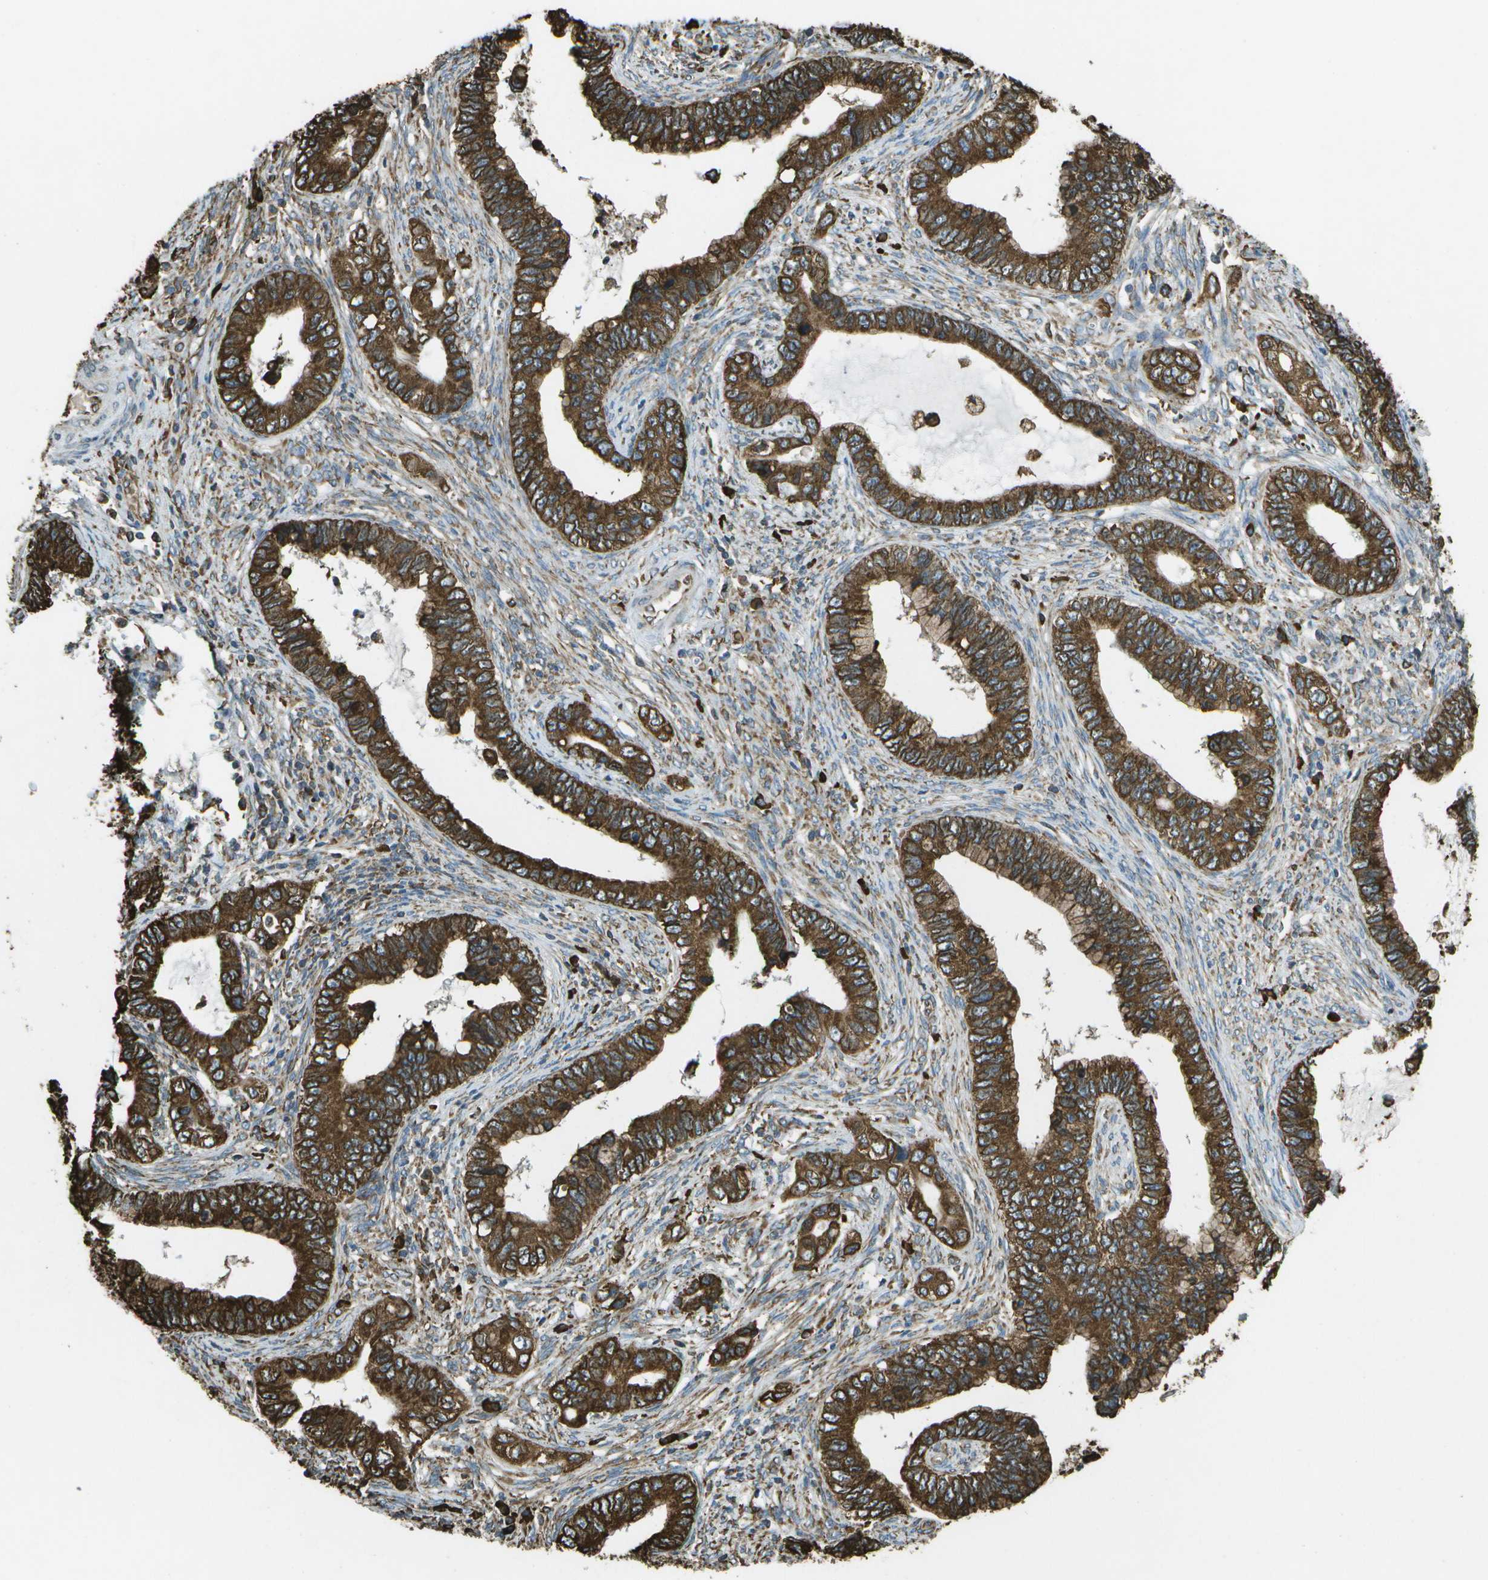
{"staining": {"intensity": "strong", "quantity": ">75%", "location": "cytoplasmic/membranous"}, "tissue": "cervical cancer", "cell_type": "Tumor cells", "image_type": "cancer", "snomed": [{"axis": "morphology", "description": "Adenocarcinoma, NOS"}, {"axis": "topography", "description": "Cervix"}], "caption": "High-magnification brightfield microscopy of cervical cancer (adenocarcinoma) stained with DAB (3,3'-diaminobenzidine) (brown) and counterstained with hematoxylin (blue). tumor cells exhibit strong cytoplasmic/membranous staining is seen in about>75% of cells. Nuclei are stained in blue.", "gene": "PDIA4", "patient": {"sex": "female", "age": 44}}